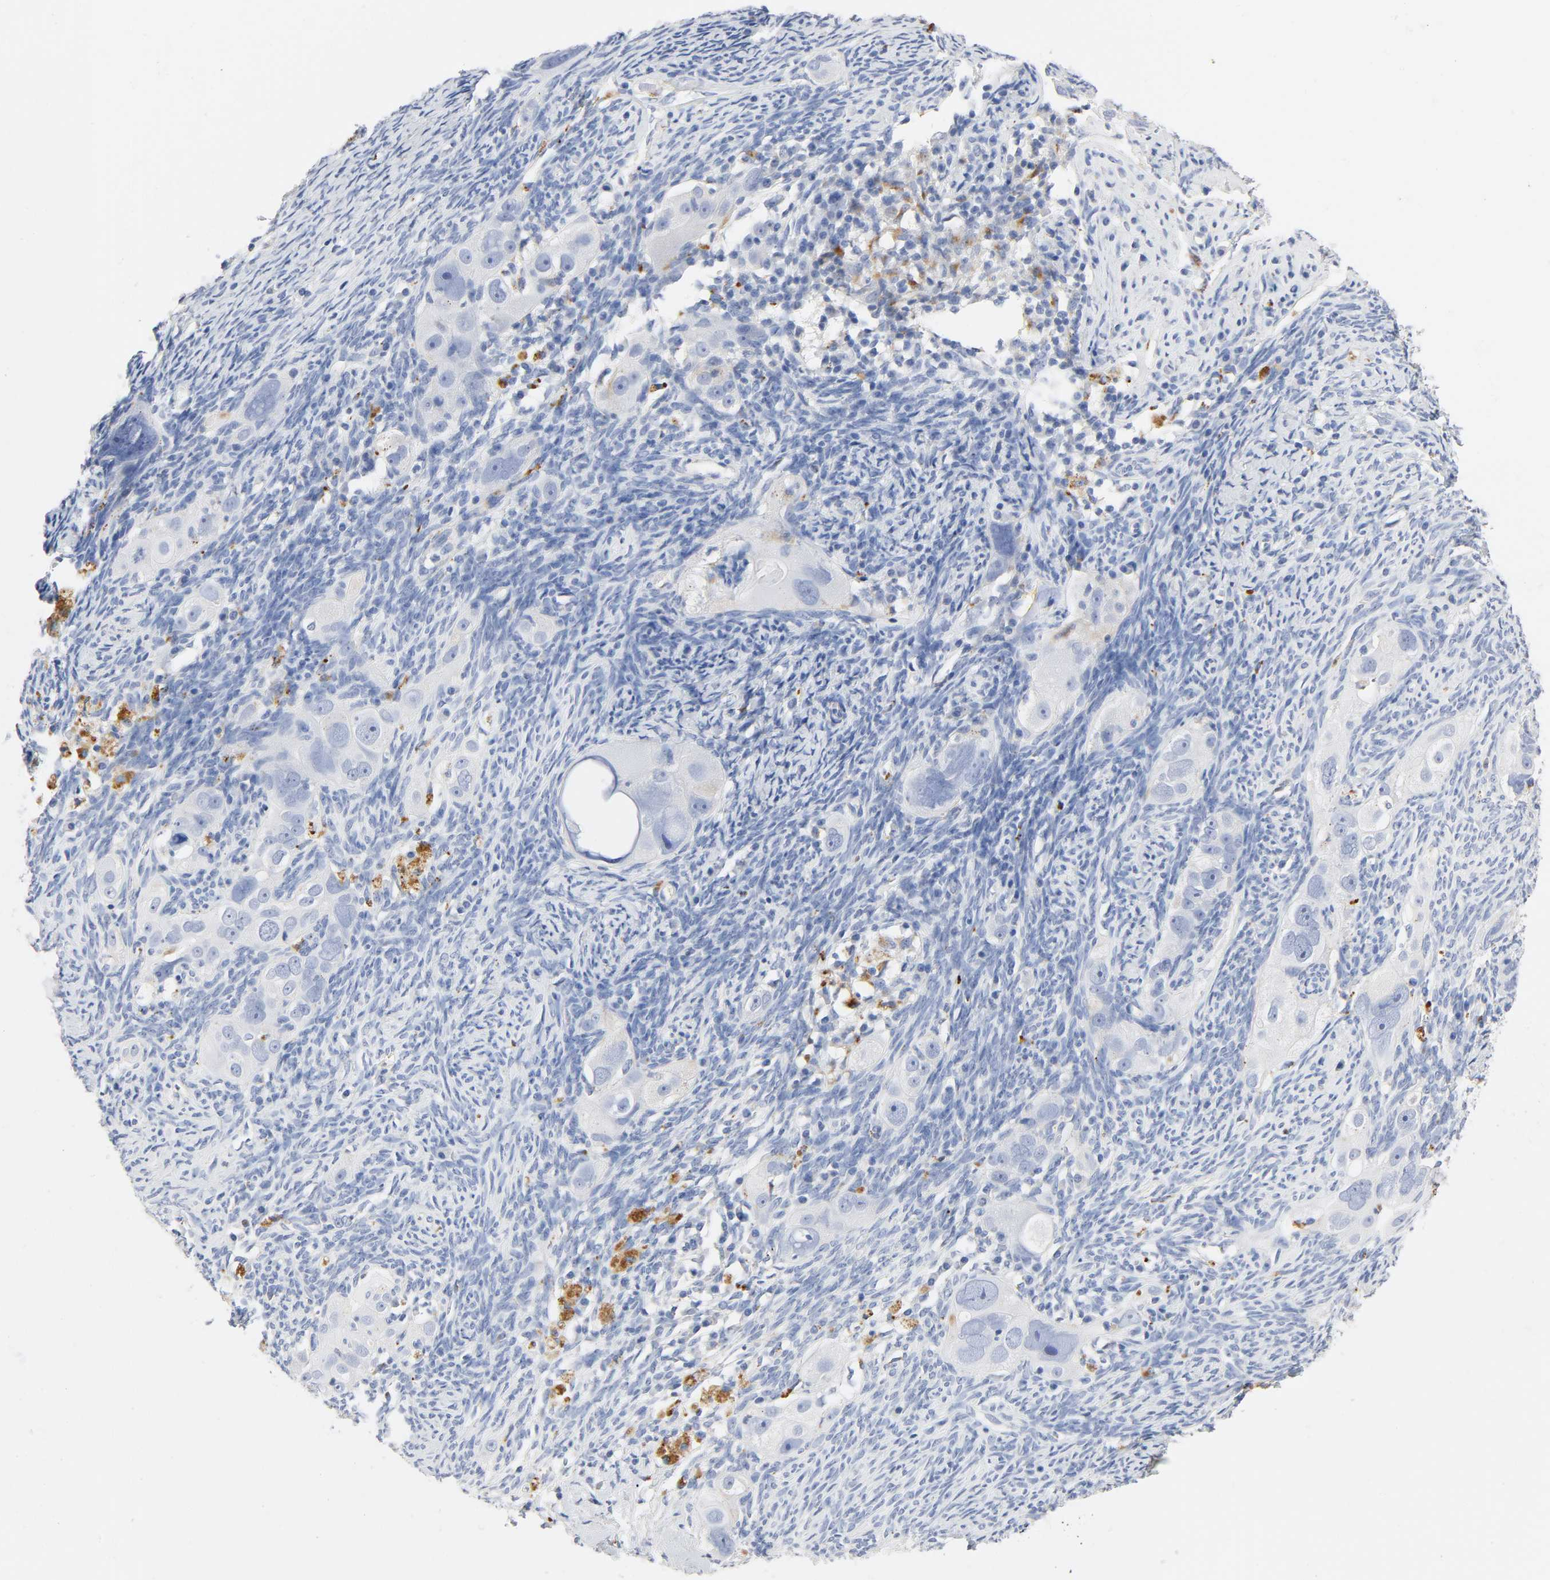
{"staining": {"intensity": "negative", "quantity": "none", "location": "none"}, "tissue": "ovarian cancer", "cell_type": "Tumor cells", "image_type": "cancer", "snomed": [{"axis": "morphology", "description": "Normal tissue, NOS"}, {"axis": "morphology", "description": "Cystadenocarcinoma, serous, NOS"}, {"axis": "topography", "description": "Ovary"}], "caption": "Tumor cells show no significant protein staining in serous cystadenocarcinoma (ovarian).", "gene": "PLP1", "patient": {"sex": "female", "age": 62}}